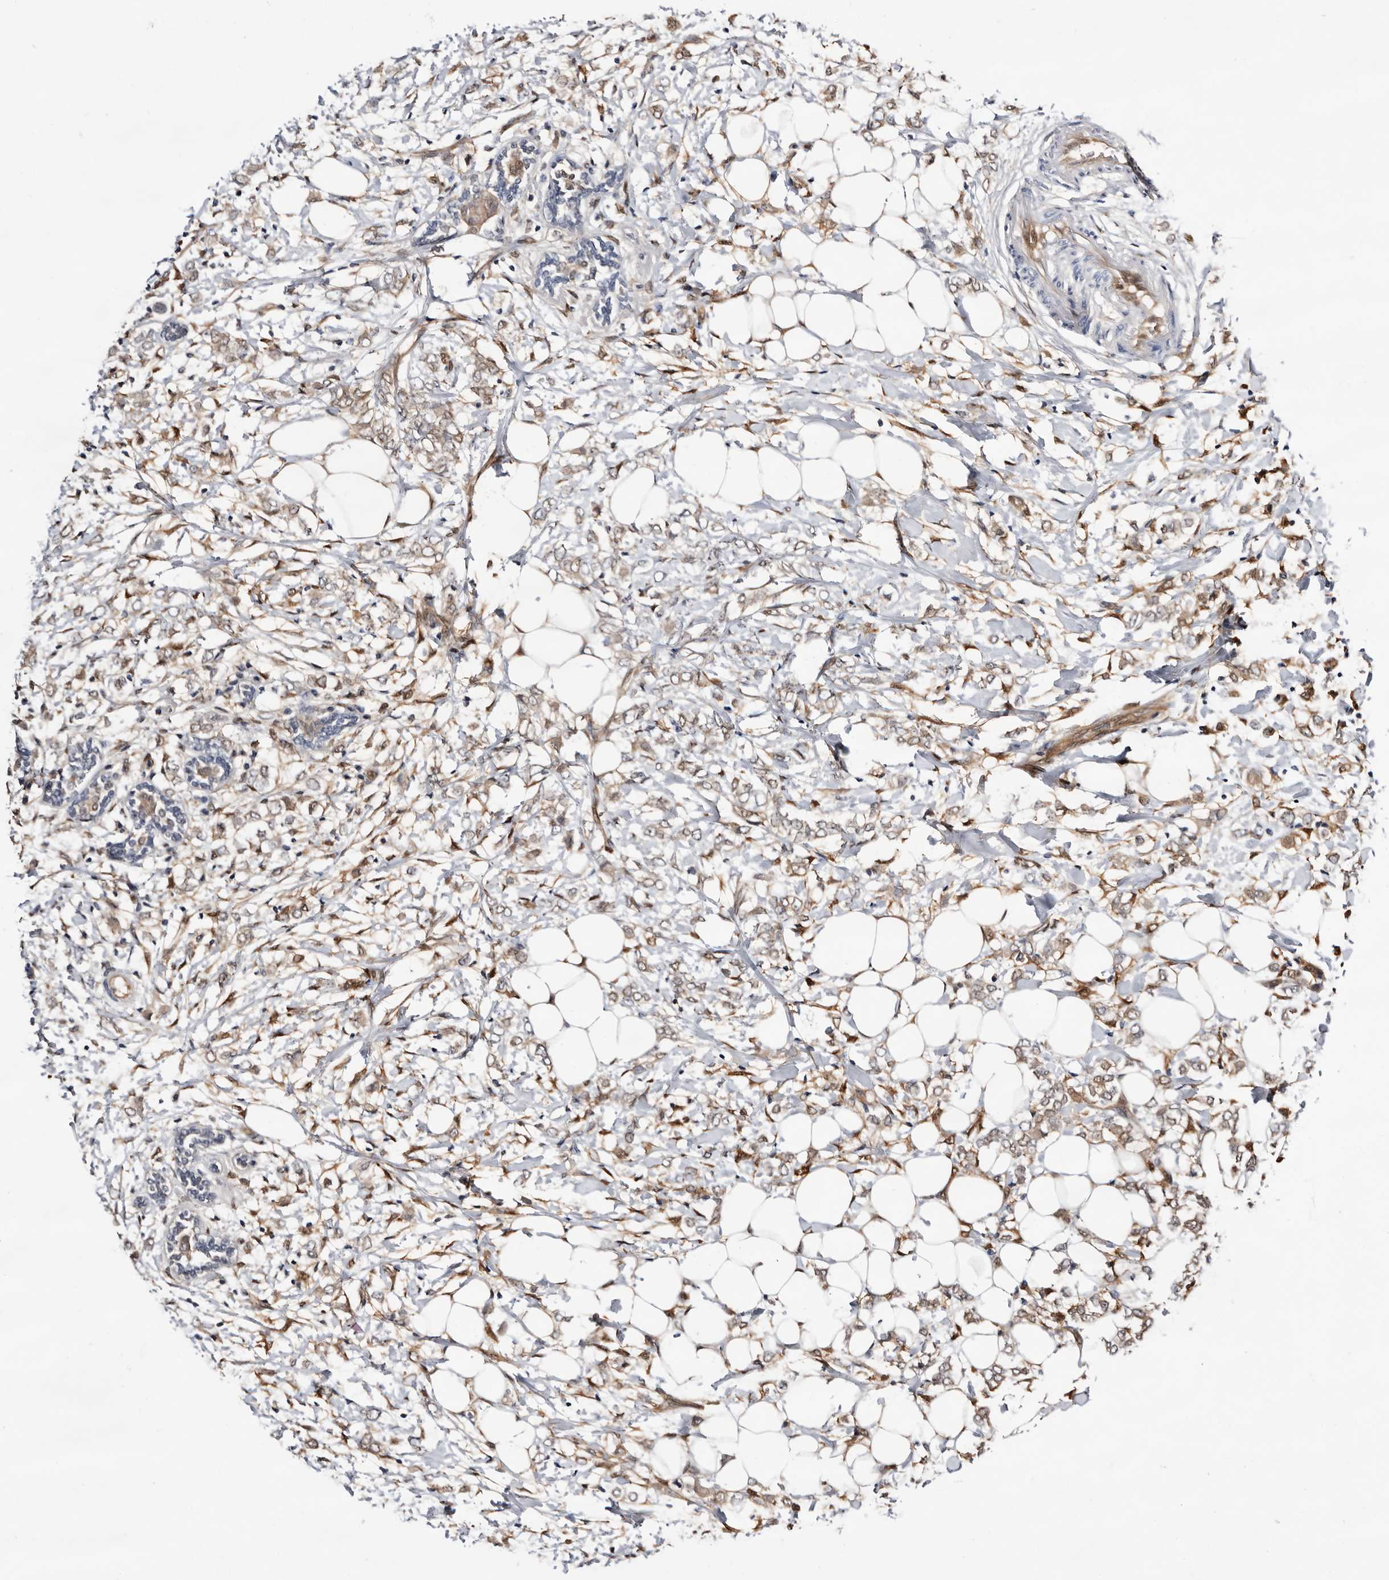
{"staining": {"intensity": "weak", "quantity": ">75%", "location": "cytoplasmic/membranous"}, "tissue": "breast cancer", "cell_type": "Tumor cells", "image_type": "cancer", "snomed": [{"axis": "morphology", "description": "Normal tissue, NOS"}, {"axis": "morphology", "description": "Lobular carcinoma"}, {"axis": "topography", "description": "Breast"}], "caption": "Lobular carcinoma (breast) stained for a protein (brown) shows weak cytoplasmic/membranous positive positivity in about >75% of tumor cells.", "gene": "TP53I3", "patient": {"sex": "female", "age": 47}}